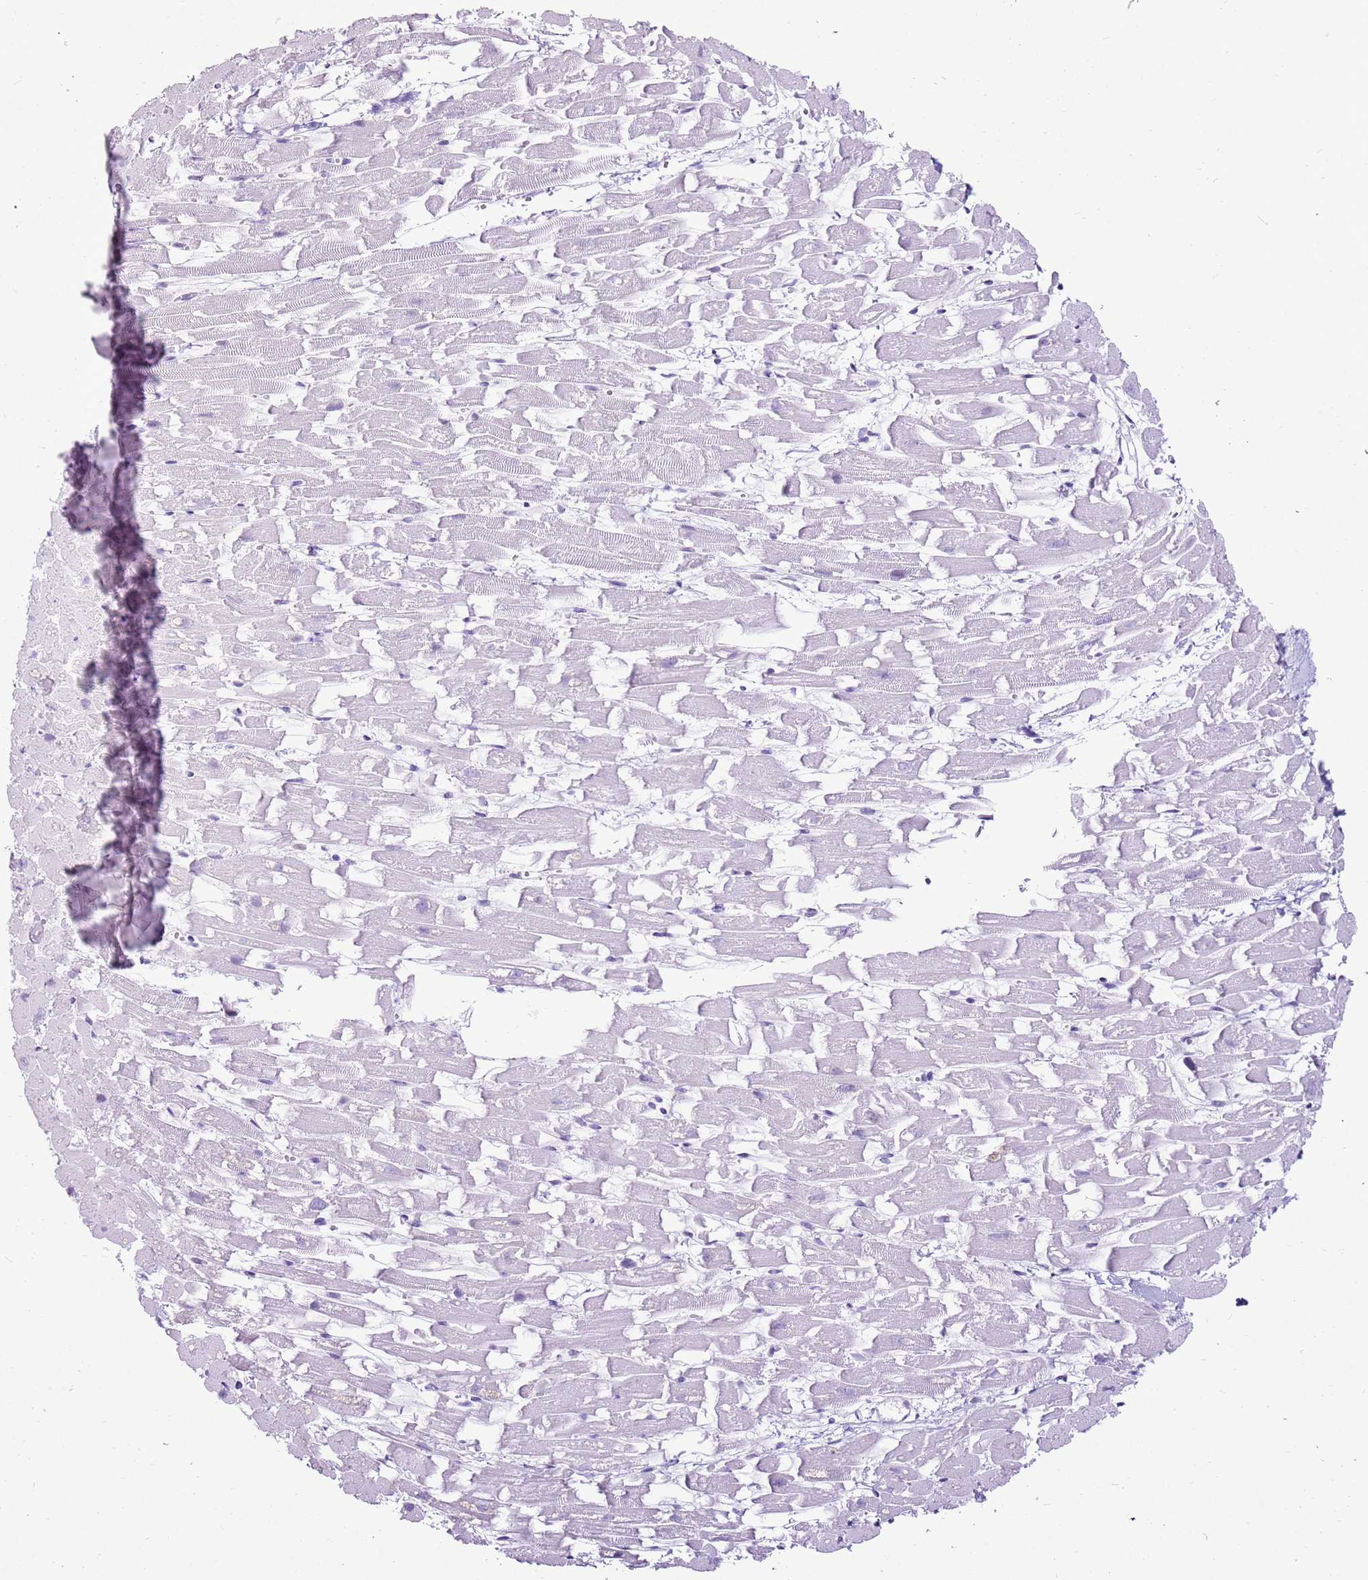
{"staining": {"intensity": "negative", "quantity": "none", "location": "none"}, "tissue": "heart muscle", "cell_type": "Cardiomyocytes", "image_type": "normal", "snomed": [{"axis": "morphology", "description": "Normal tissue, NOS"}, {"axis": "topography", "description": "Heart"}], "caption": "This histopathology image is of benign heart muscle stained with IHC to label a protein in brown with the nuclei are counter-stained blue. There is no staining in cardiomyocytes.", "gene": "SPC25", "patient": {"sex": "female", "age": 64}}